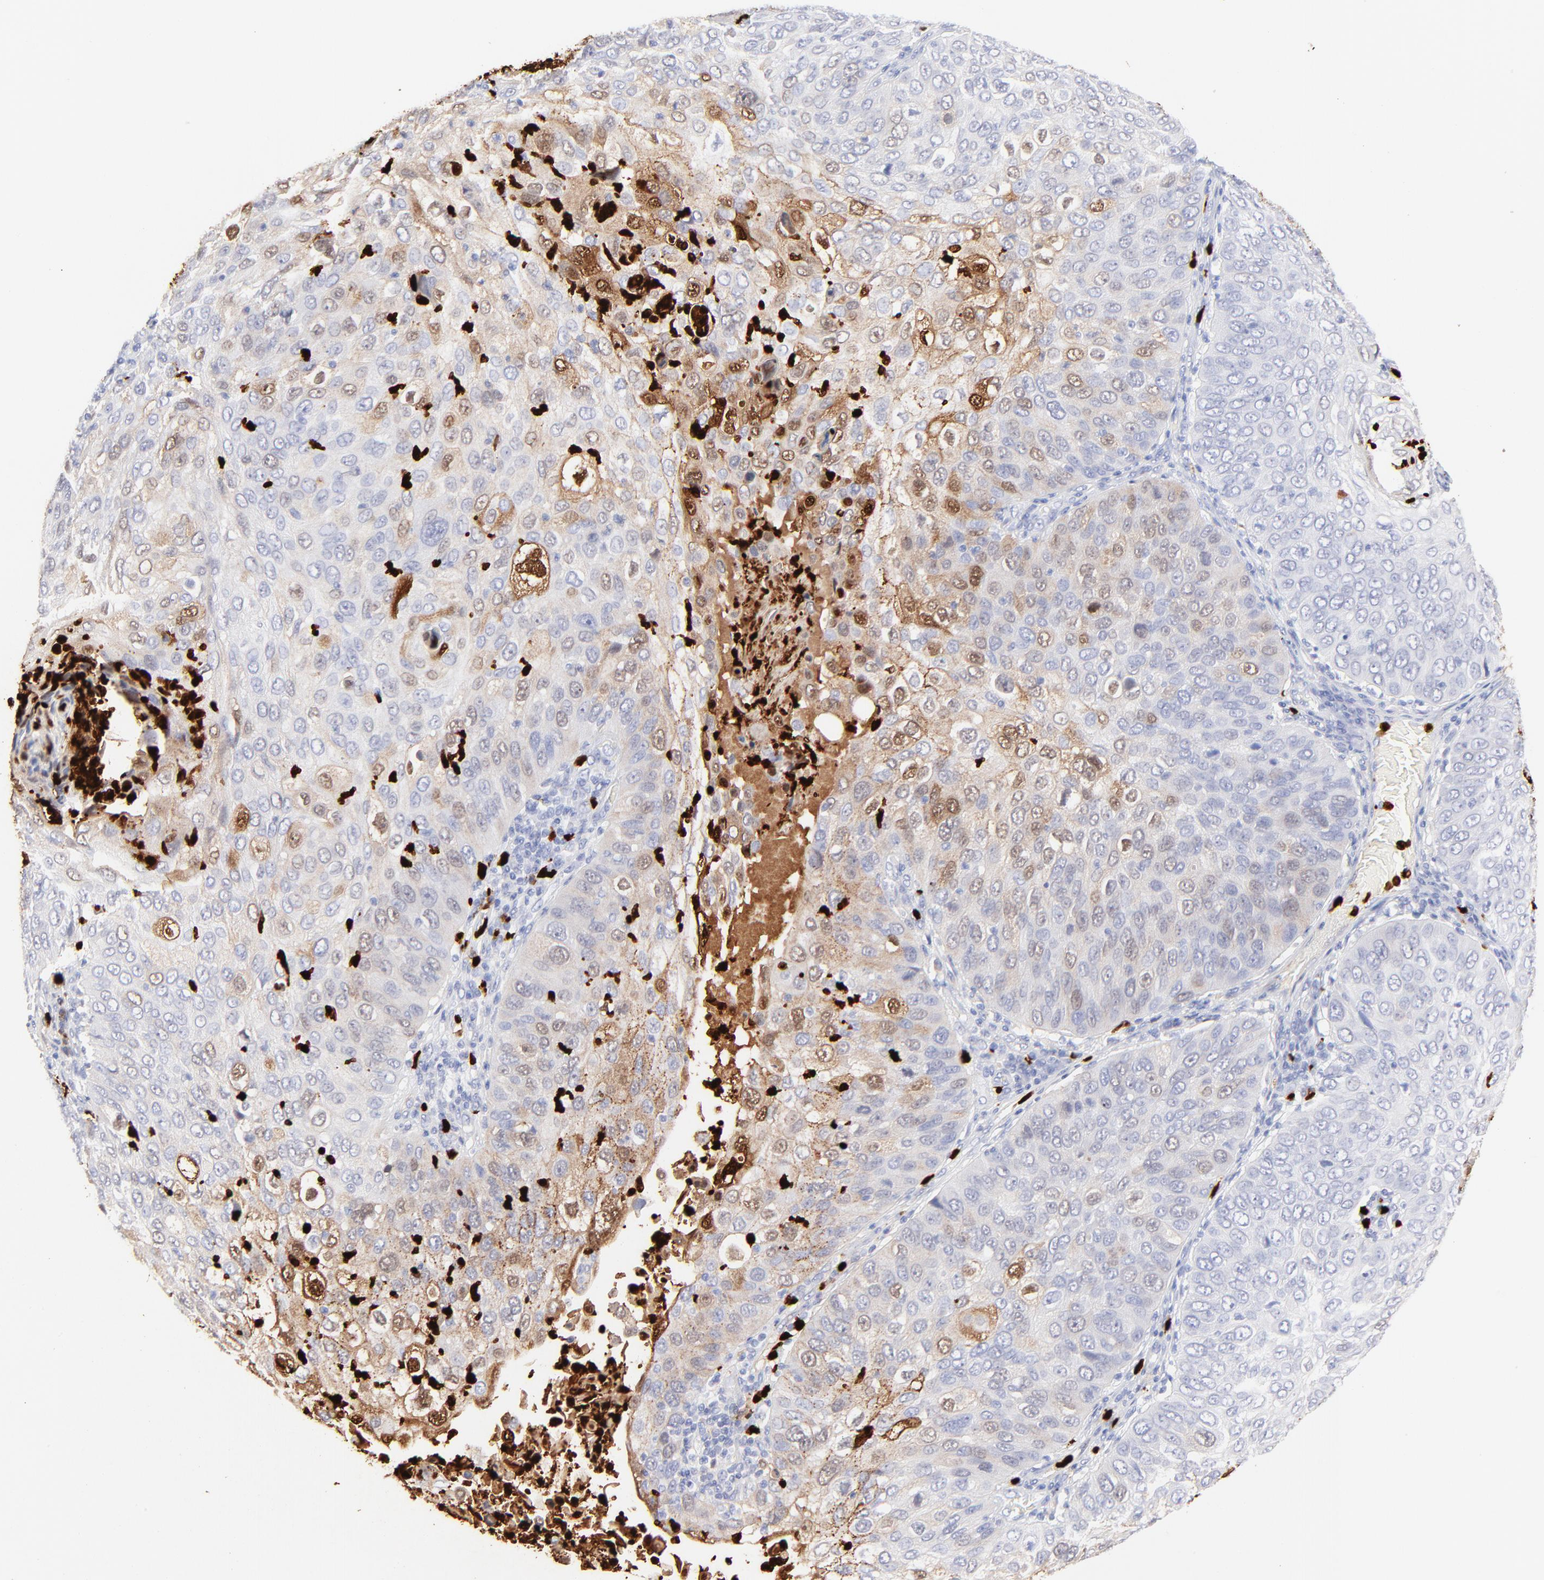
{"staining": {"intensity": "negative", "quantity": "none", "location": "none"}, "tissue": "skin cancer", "cell_type": "Tumor cells", "image_type": "cancer", "snomed": [{"axis": "morphology", "description": "Squamous cell carcinoma, NOS"}, {"axis": "topography", "description": "Skin"}], "caption": "This is an immunohistochemistry histopathology image of human skin cancer (squamous cell carcinoma). There is no expression in tumor cells.", "gene": "S100A12", "patient": {"sex": "male", "age": 87}}